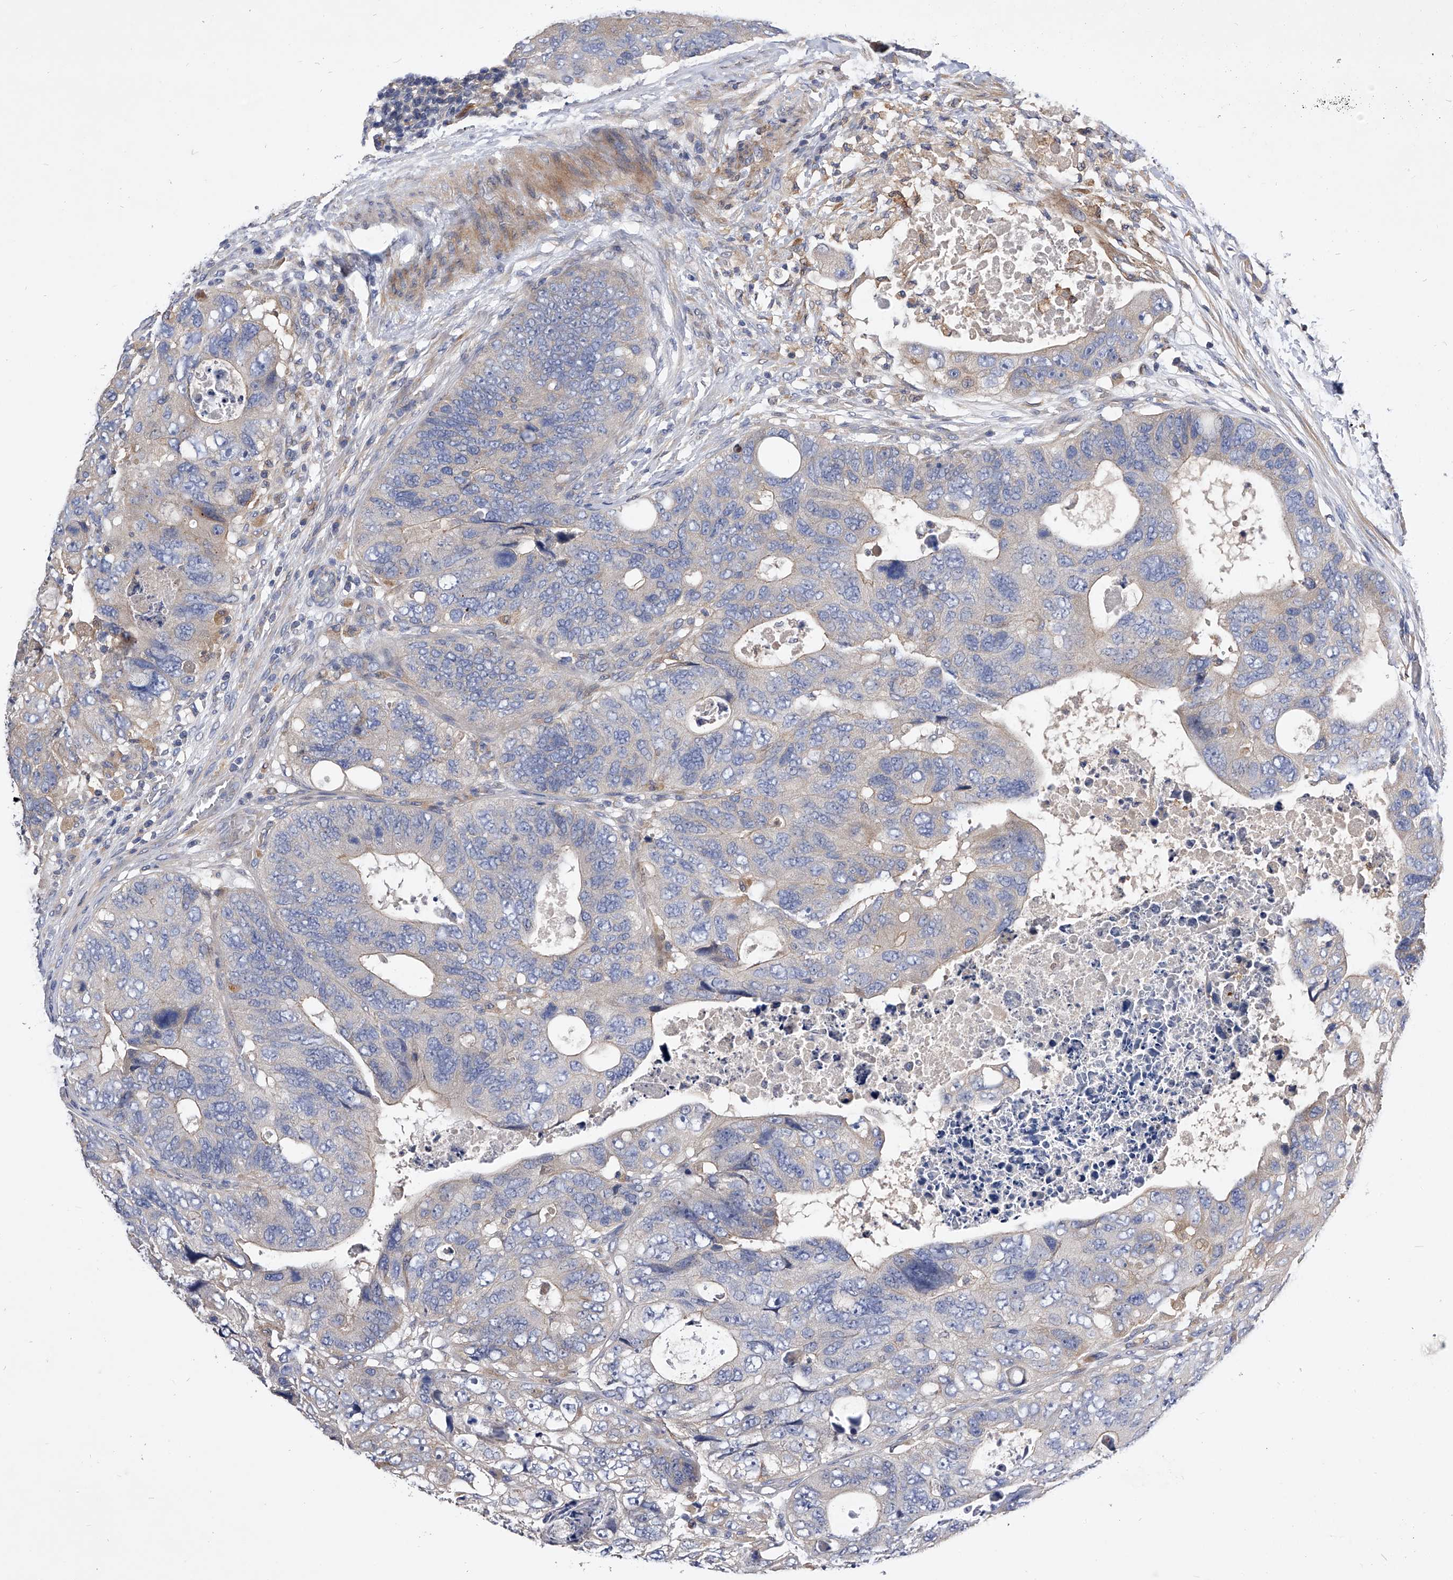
{"staining": {"intensity": "negative", "quantity": "none", "location": "none"}, "tissue": "colorectal cancer", "cell_type": "Tumor cells", "image_type": "cancer", "snomed": [{"axis": "morphology", "description": "Adenocarcinoma, NOS"}, {"axis": "topography", "description": "Rectum"}], "caption": "An IHC photomicrograph of colorectal cancer is shown. There is no staining in tumor cells of colorectal cancer.", "gene": "ARL4C", "patient": {"sex": "male", "age": 59}}